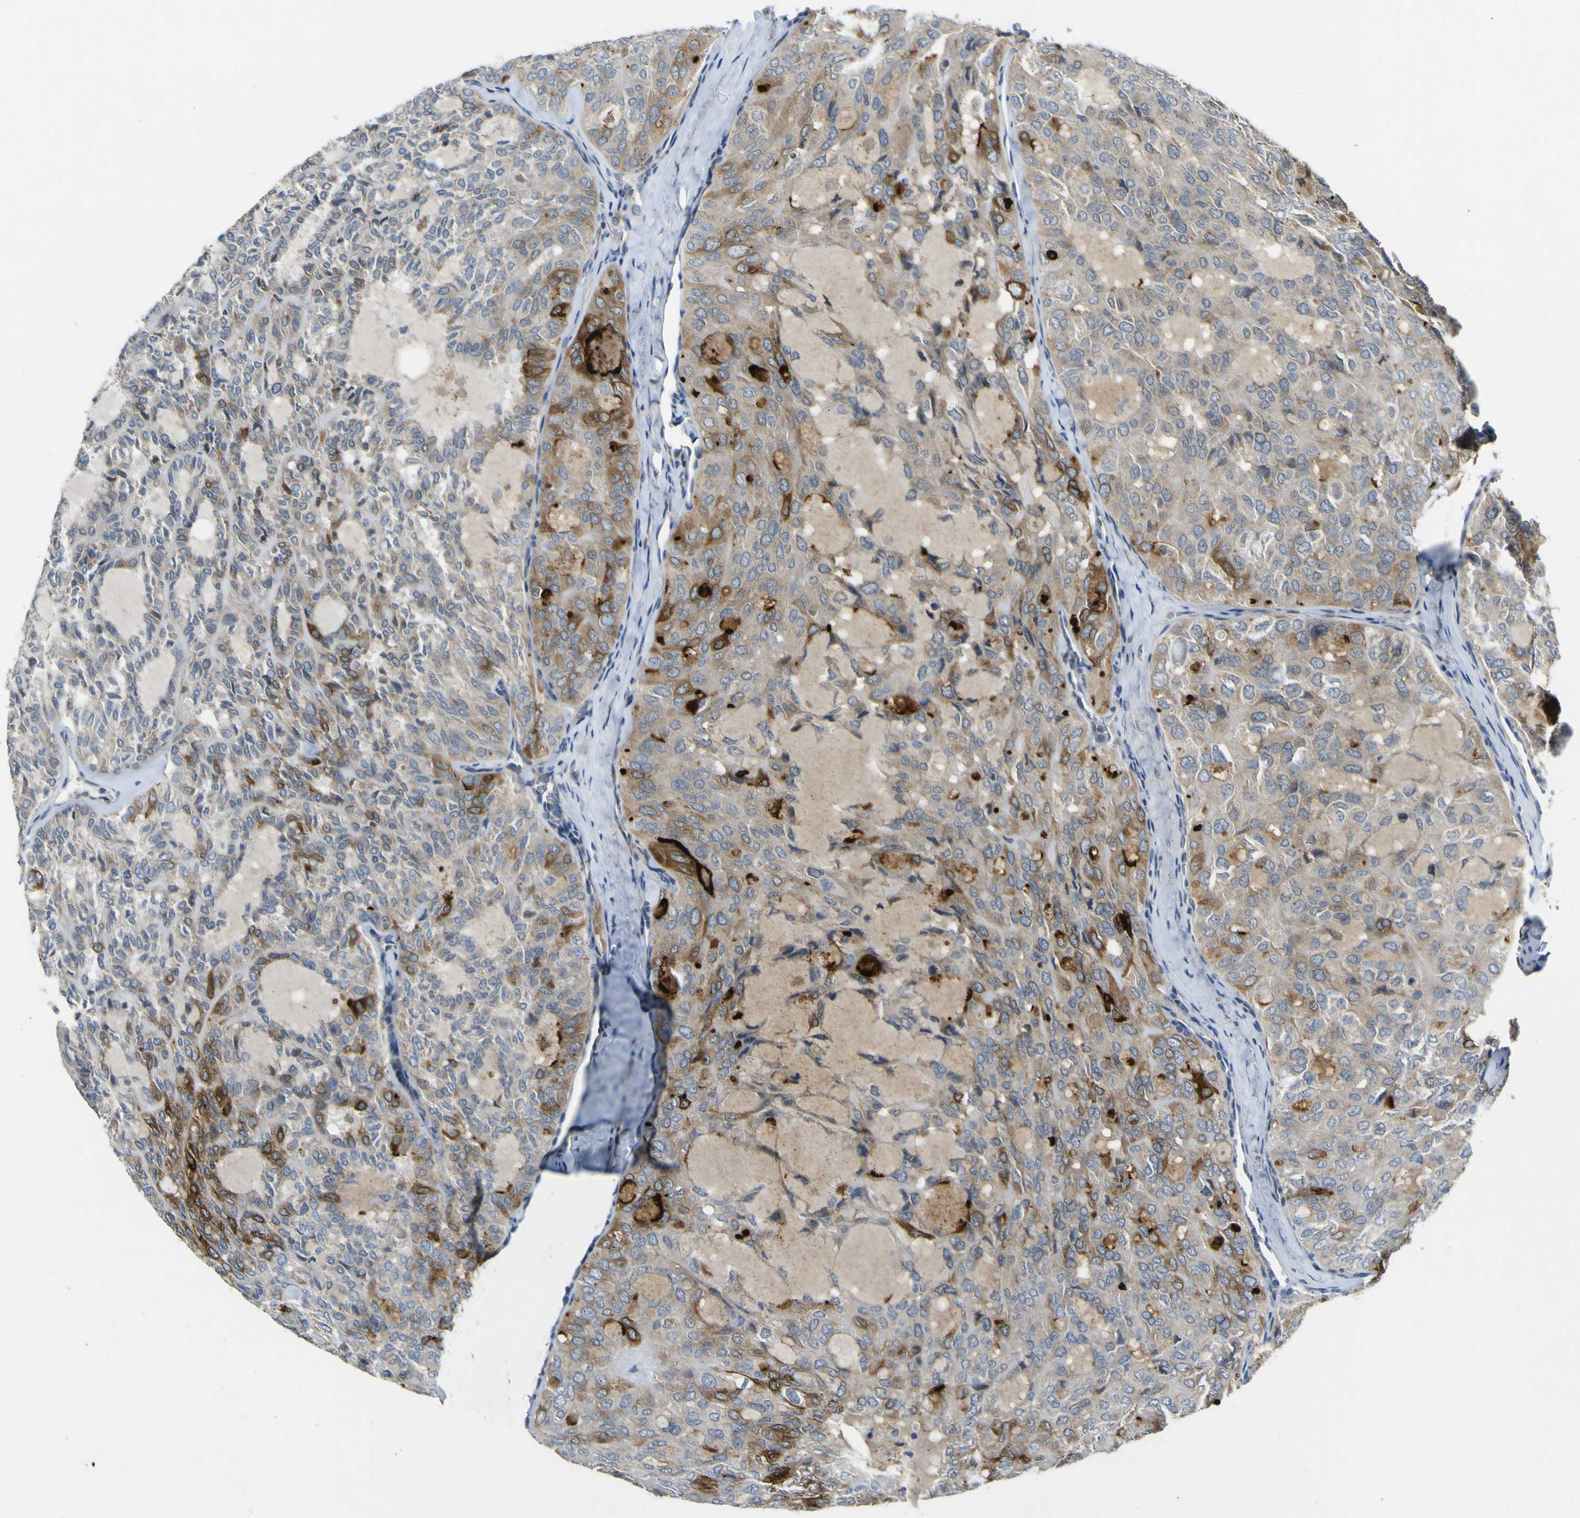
{"staining": {"intensity": "strong", "quantity": "<25%", "location": "cytoplasmic/membranous"}, "tissue": "thyroid cancer", "cell_type": "Tumor cells", "image_type": "cancer", "snomed": [{"axis": "morphology", "description": "Follicular adenoma carcinoma, NOS"}, {"axis": "topography", "description": "Thyroid gland"}], "caption": "The image exhibits immunohistochemical staining of follicular adenoma carcinoma (thyroid). There is strong cytoplasmic/membranous staining is identified in approximately <25% of tumor cells. Nuclei are stained in blue.", "gene": "LDLR", "patient": {"sex": "male", "age": 75}}